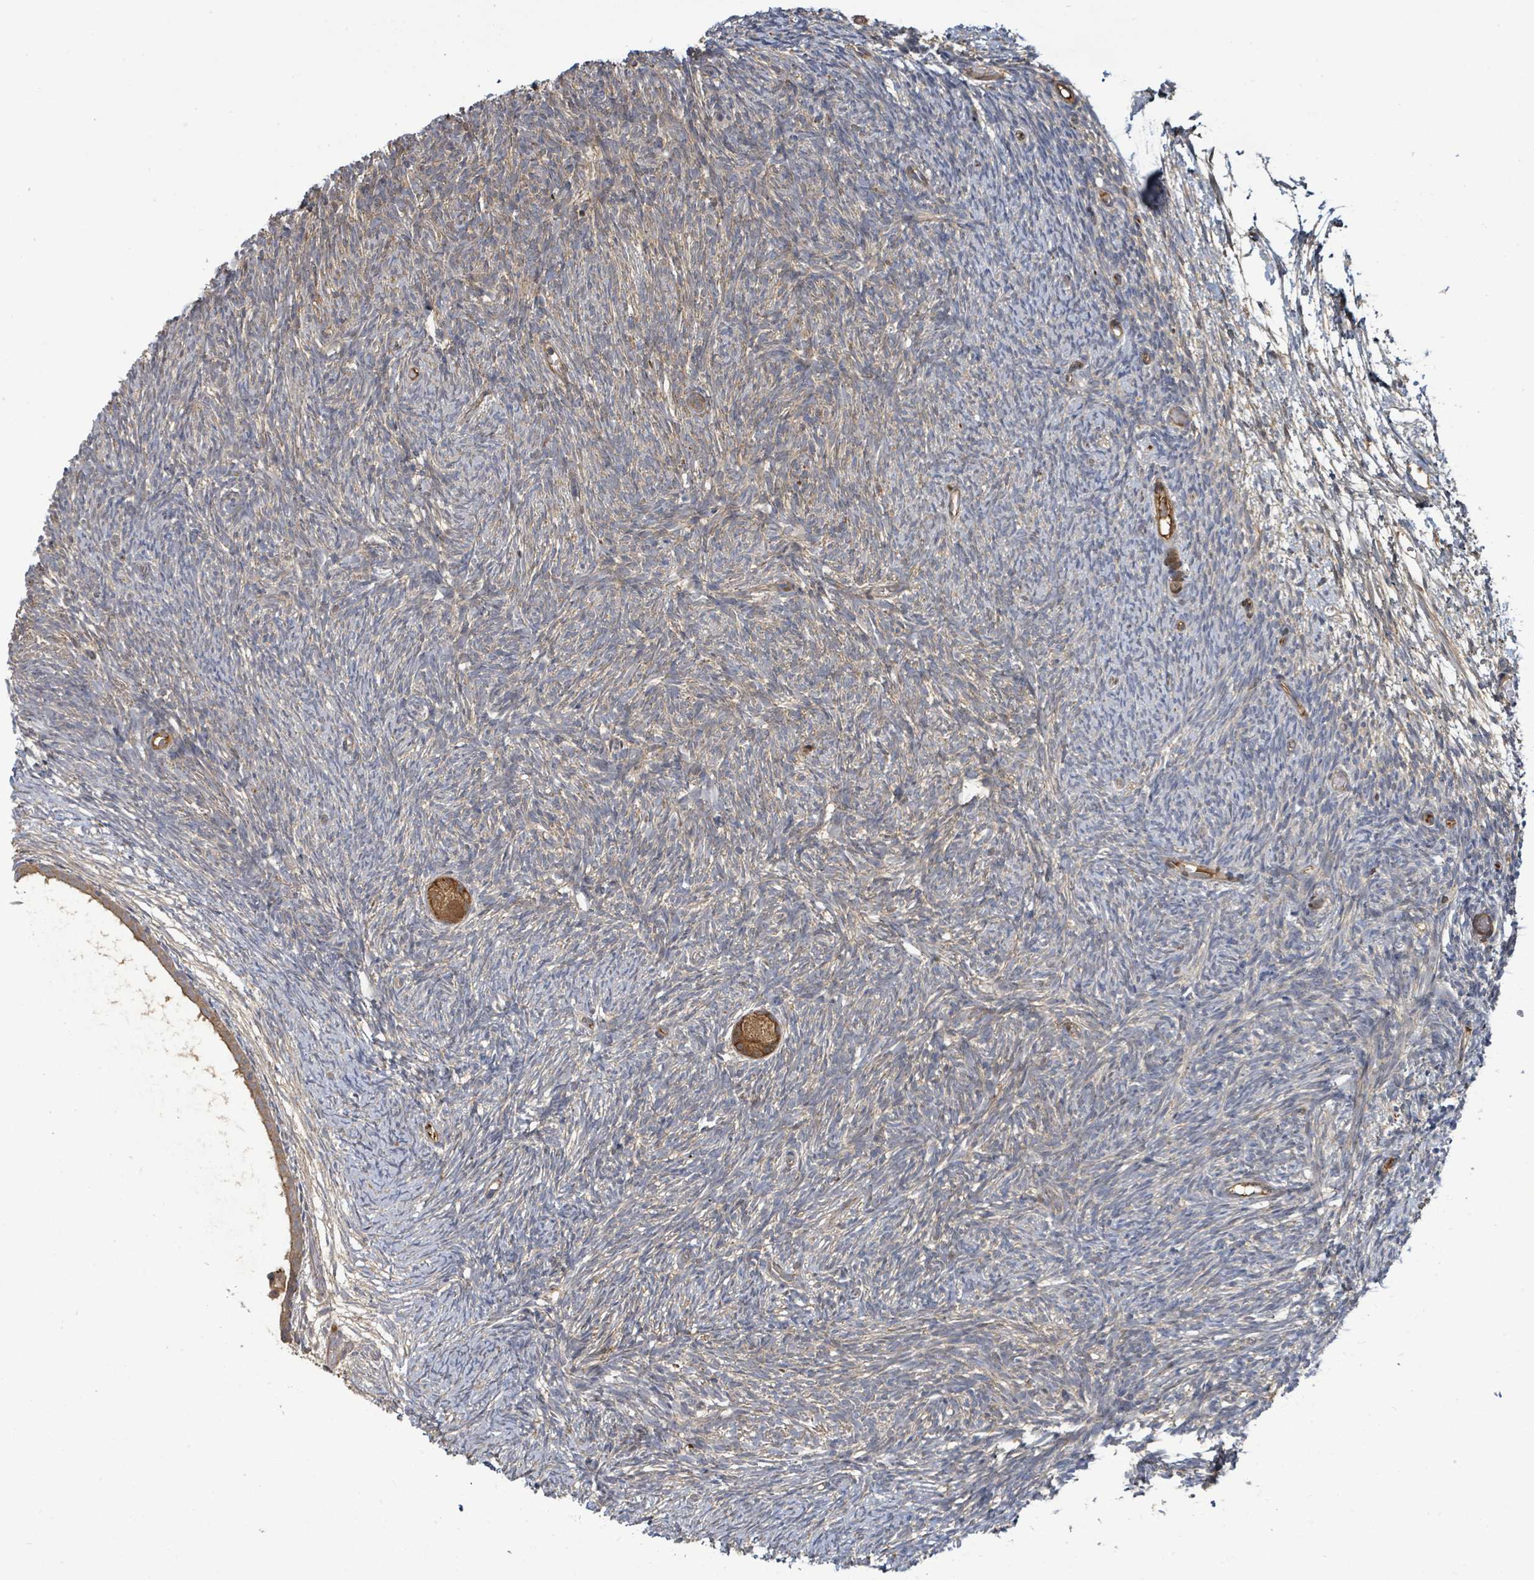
{"staining": {"intensity": "strong", "quantity": ">75%", "location": "cytoplasmic/membranous"}, "tissue": "ovary", "cell_type": "Follicle cells", "image_type": "normal", "snomed": [{"axis": "morphology", "description": "Normal tissue, NOS"}, {"axis": "topography", "description": "Ovary"}], "caption": "IHC staining of normal ovary, which shows high levels of strong cytoplasmic/membranous expression in approximately >75% of follicle cells indicating strong cytoplasmic/membranous protein expression. The staining was performed using DAB (3,3'-diaminobenzidine) (brown) for protein detection and nuclei were counterstained in hematoxylin (blue).", "gene": "STARD4", "patient": {"sex": "female", "age": 39}}